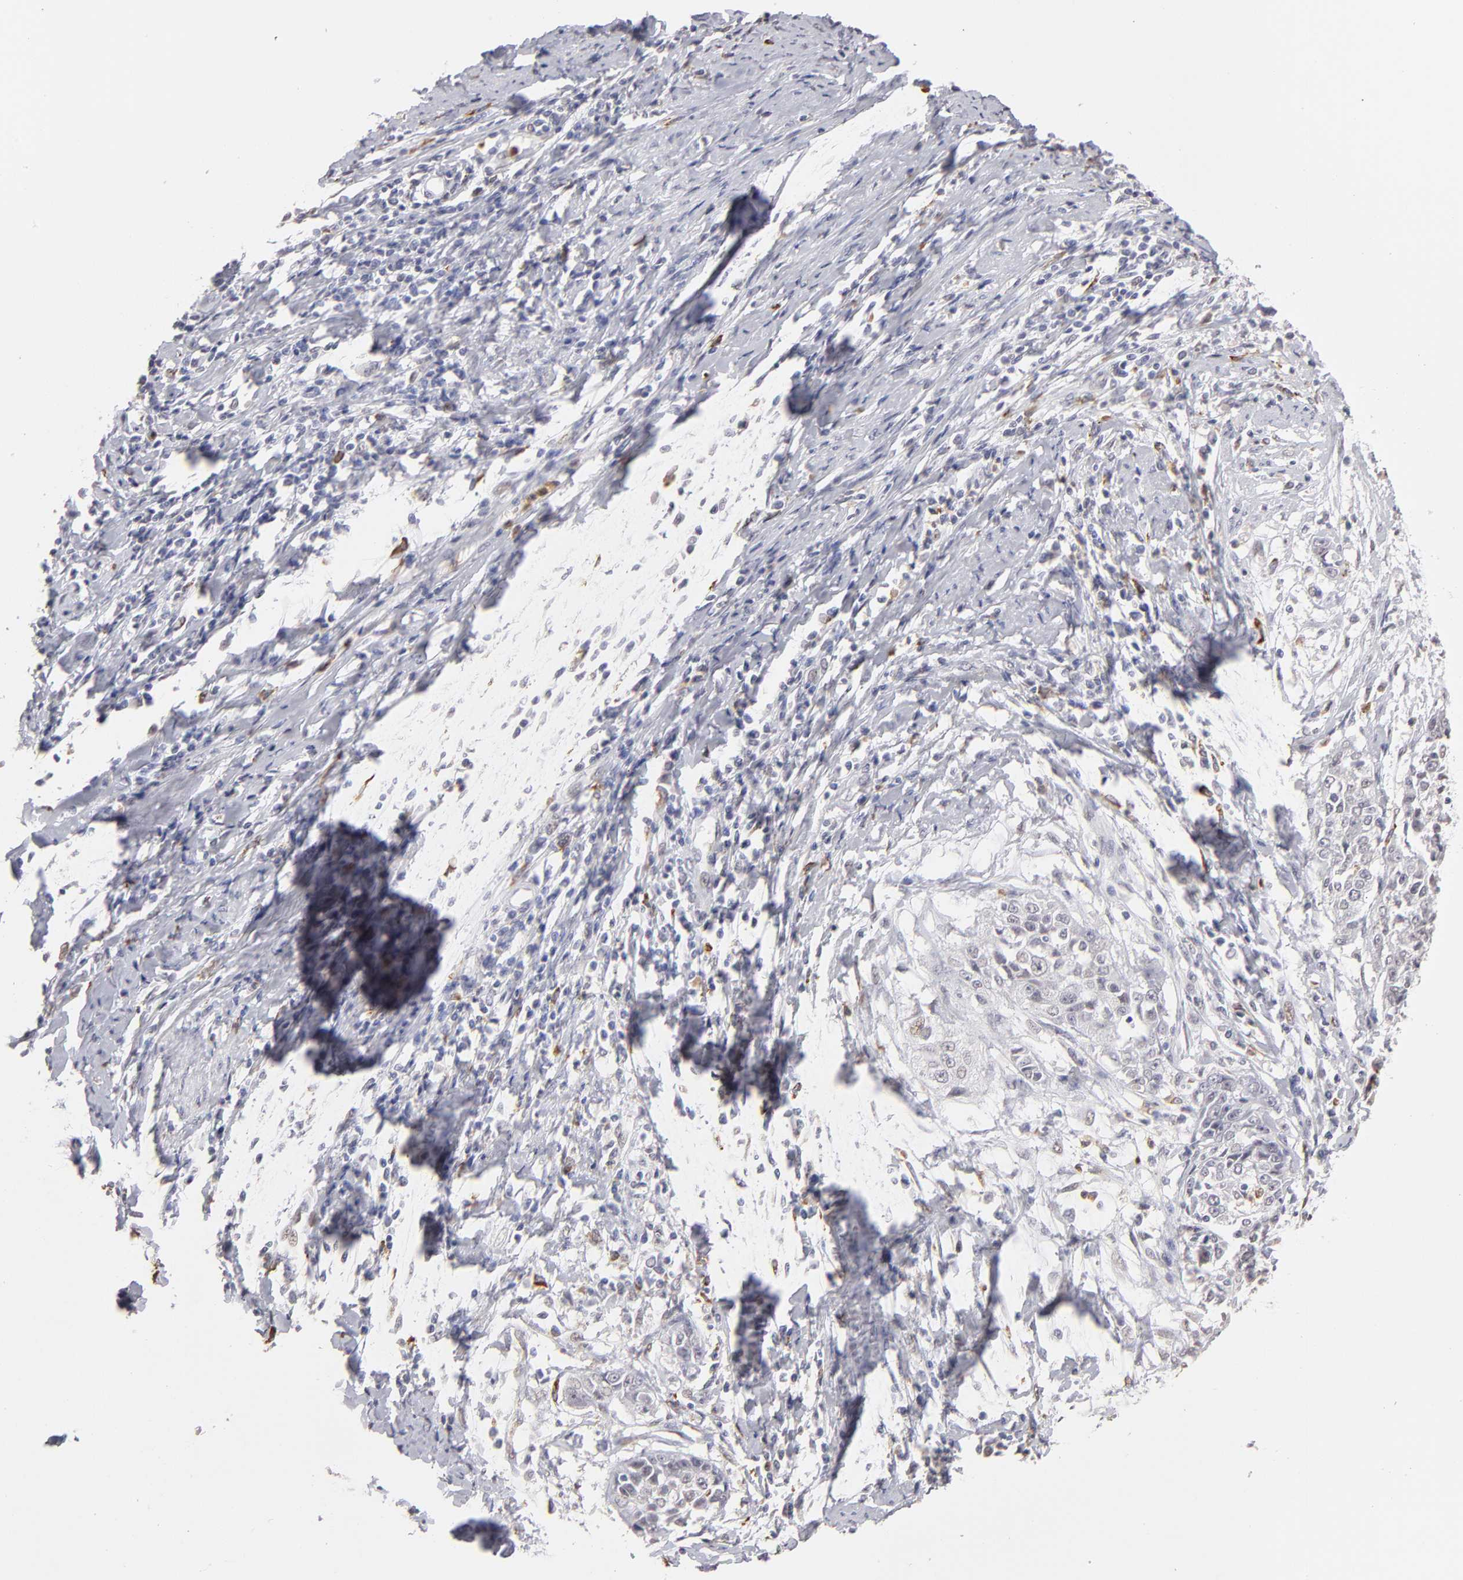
{"staining": {"intensity": "negative", "quantity": "none", "location": "none"}, "tissue": "cervical cancer", "cell_type": "Tumor cells", "image_type": "cancer", "snomed": [{"axis": "morphology", "description": "Squamous cell carcinoma, NOS"}, {"axis": "topography", "description": "Cervix"}], "caption": "Micrograph shows no significant protein staining in tumor cells of cervical squamous cell carcinoma.", "gene": "MGAM", "patient": {"sex": "female", "age": 64}}